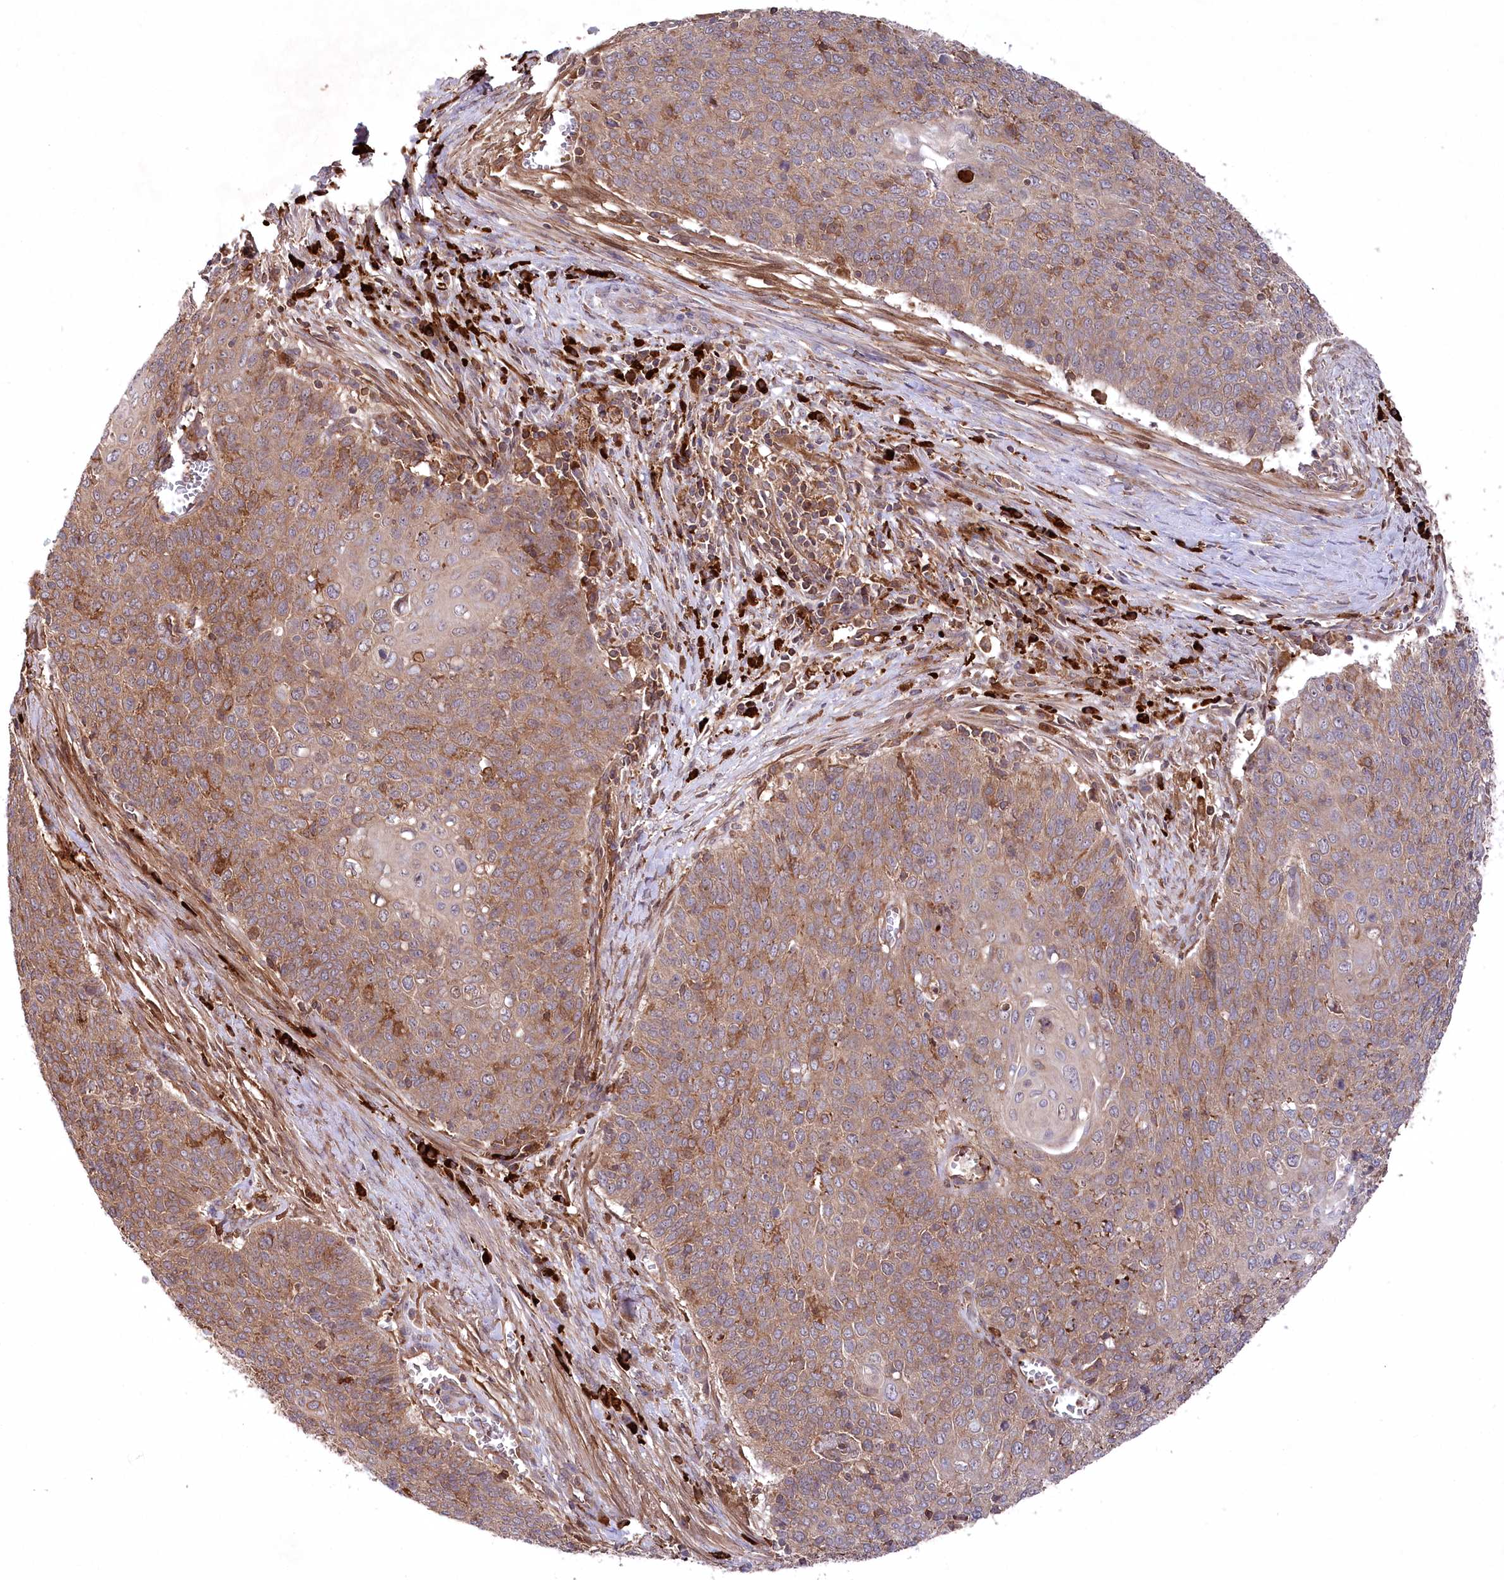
{"staining": {"intensity": "moderate", "quantity": ">75%", "location": "cytoplasmic/membranous"}, "tissue": "cervical cancer", "cell_type": "Tumor cells", "image_type": "cancer", "snomed": [{"axis": "morphology", "description": "Squamous cell carcinoma, NOS"}, {"axis": "topography", "description": "Cervix"}], "caption": "Immunohistochemistry image of neoplastic tissue: human squamous cell carcinoma (cervical) stained using IHC reveals medium levels of moderate protein expression localized specifically in the cytoplasmic/membranous of tumor cells, appearing as a cytoplasmic/membranous brown color.", "gene": "PPP1R21", "patient": {"sex": "female", "age": 39}}